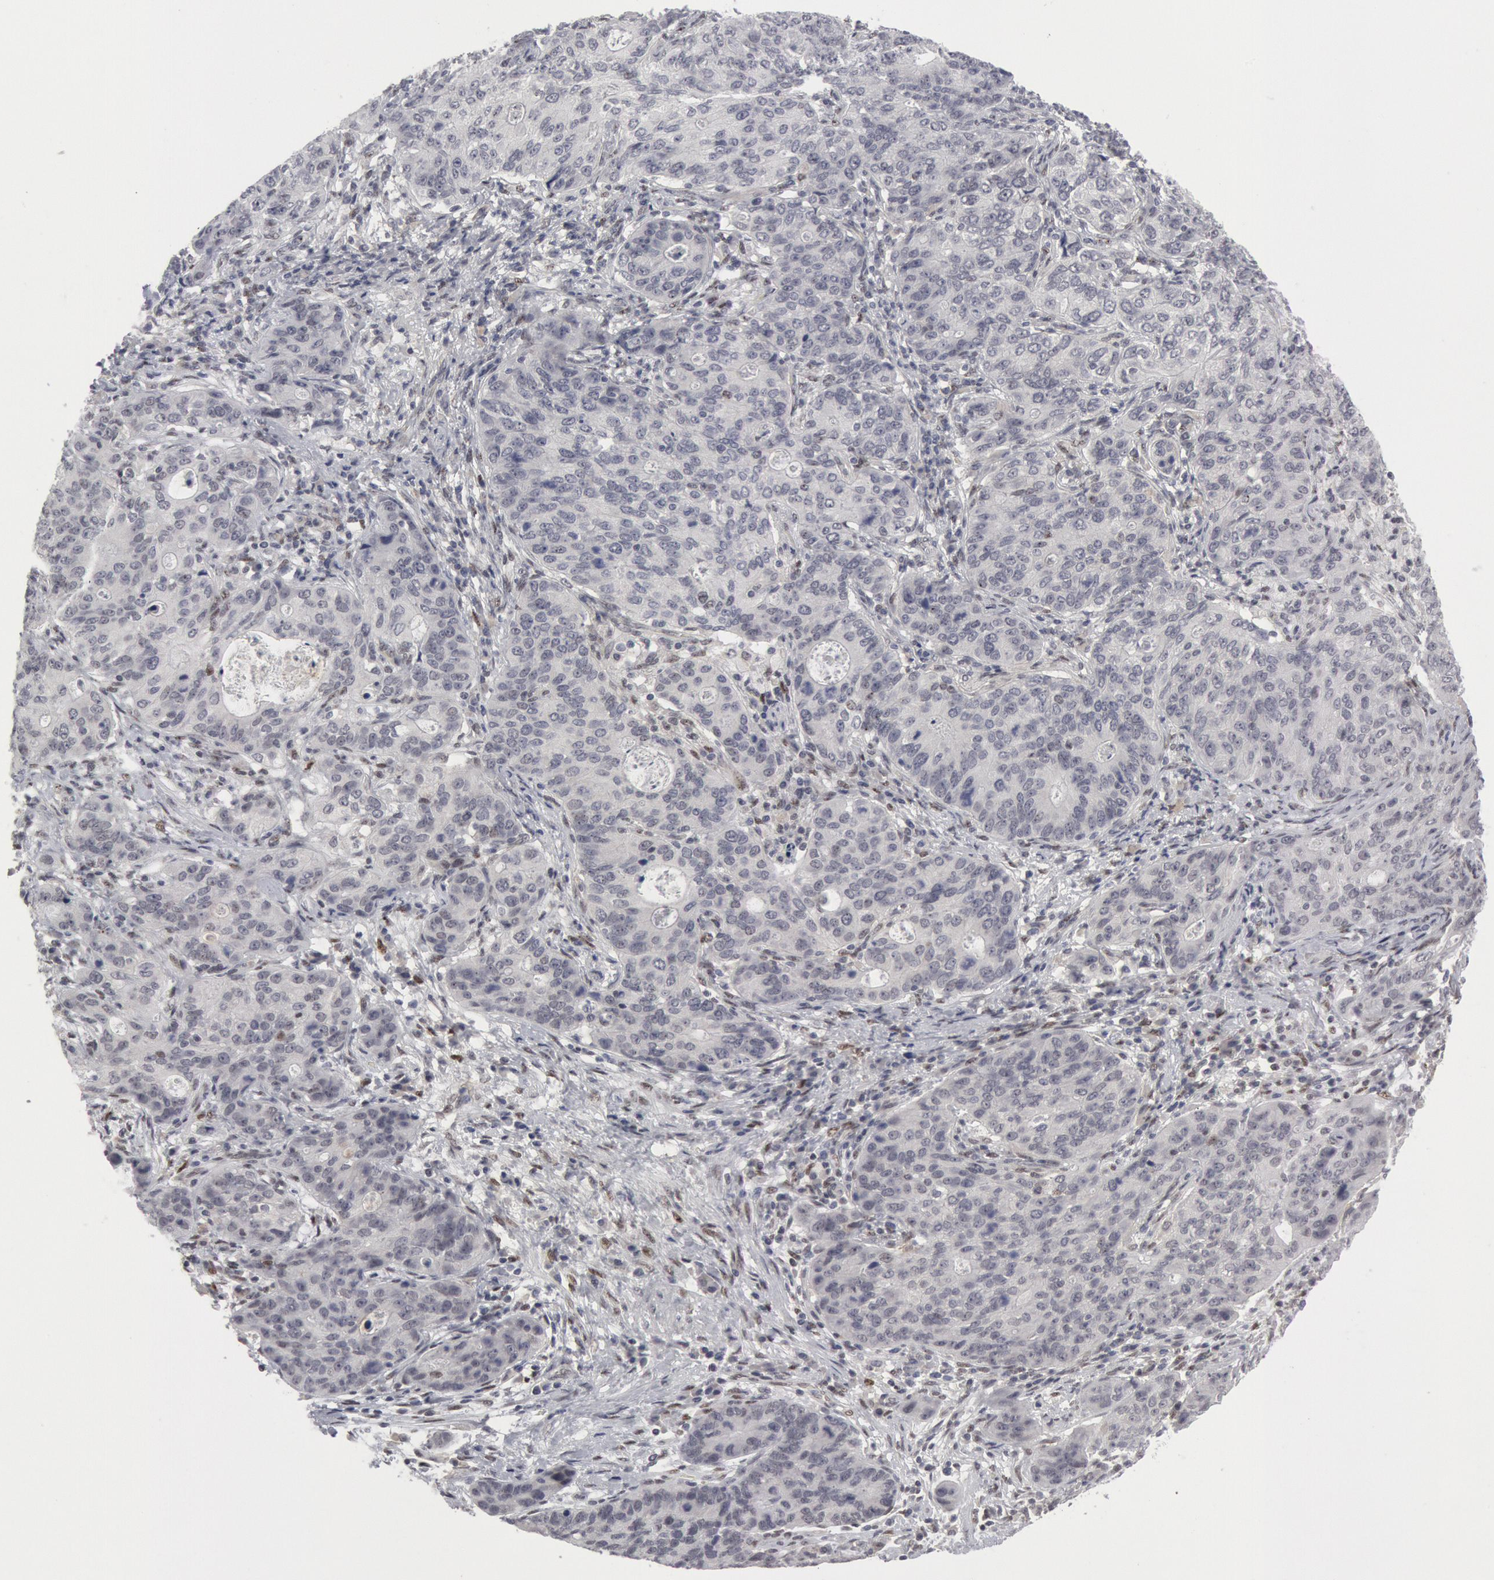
{"staining": {"intensity": "negative", "quantity": "none", "location": "none"}, "tissue": "stomach cancer", "cell_type": "Tumor cells", "image_type": "cancer", "snomed": [{"axis": "morphology", "description": "Adenocarcinoma, NOS"}, {"axis": "topography", "description": "Esophagus"}, {"axis": "topography", "description": "Stomach"}], "caption": "Immunohistochemistry (IHC) image of stomach cancer (adenocarcinoma) stained for a protein (brown), which reveals no expression in tumor cells.", "gene": "FOXO1", "patient": {"sex": "male", "age": 74}}